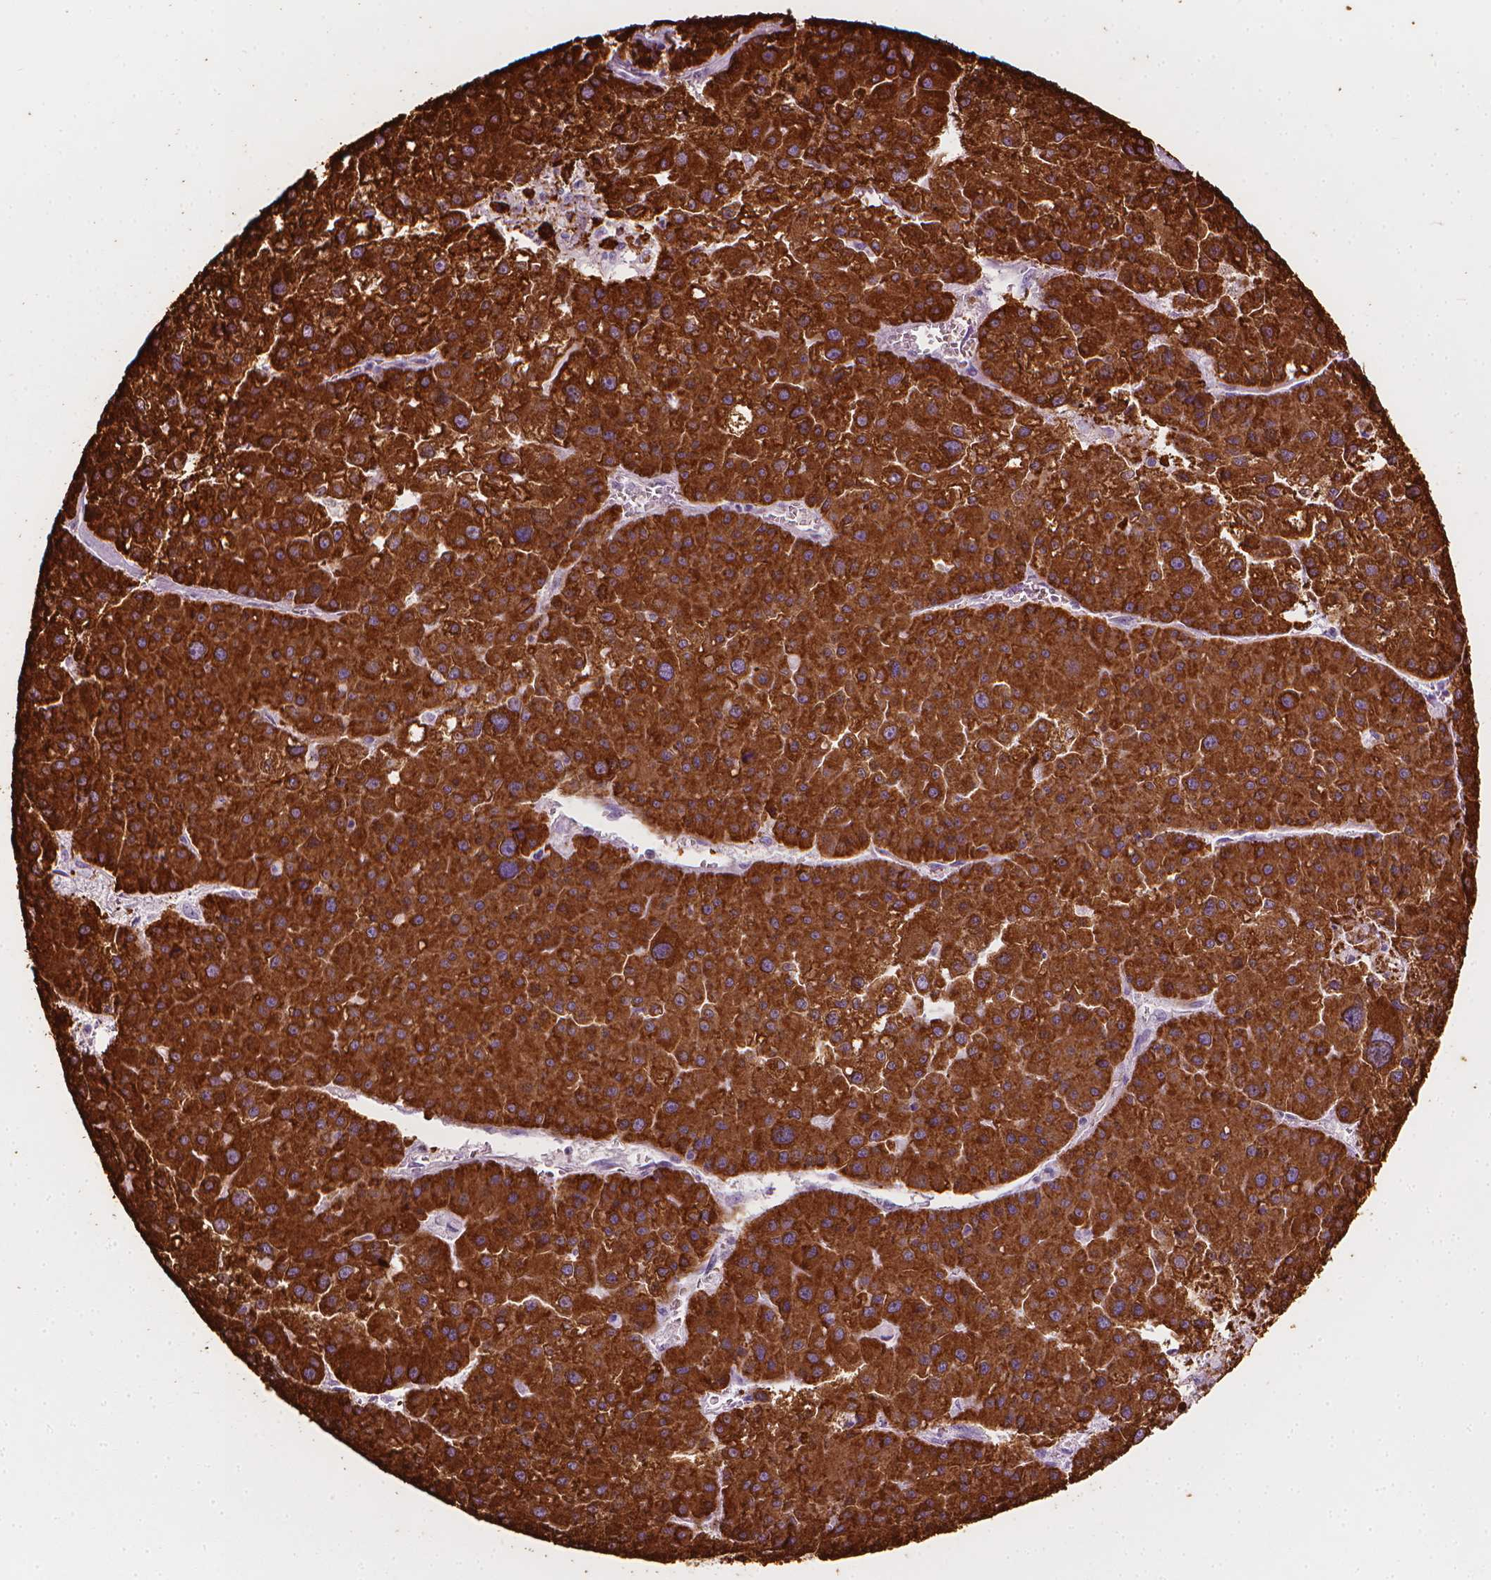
{"staining": {"intensity": "strong", "quantity": ">75%", "location": "cytoplasmic/membranous"}, "tissue": "liver cancer", "cell_type": "Tumor cells", "image_type": "cancer", "snomed": [{"axis": "morphology", "description": "Carcinoma, Hepatocellular, NOS"}, {"axis": "topography", "description": "Liver"}], "caption": "The image displays staining of hepatocellular carcinoma (liver), revealing strong cytoplasmic/membranous protein positivity (brown color) within tumor cells.", "gene": "CES1", "patient": {"sex": "male", "age": 73}}